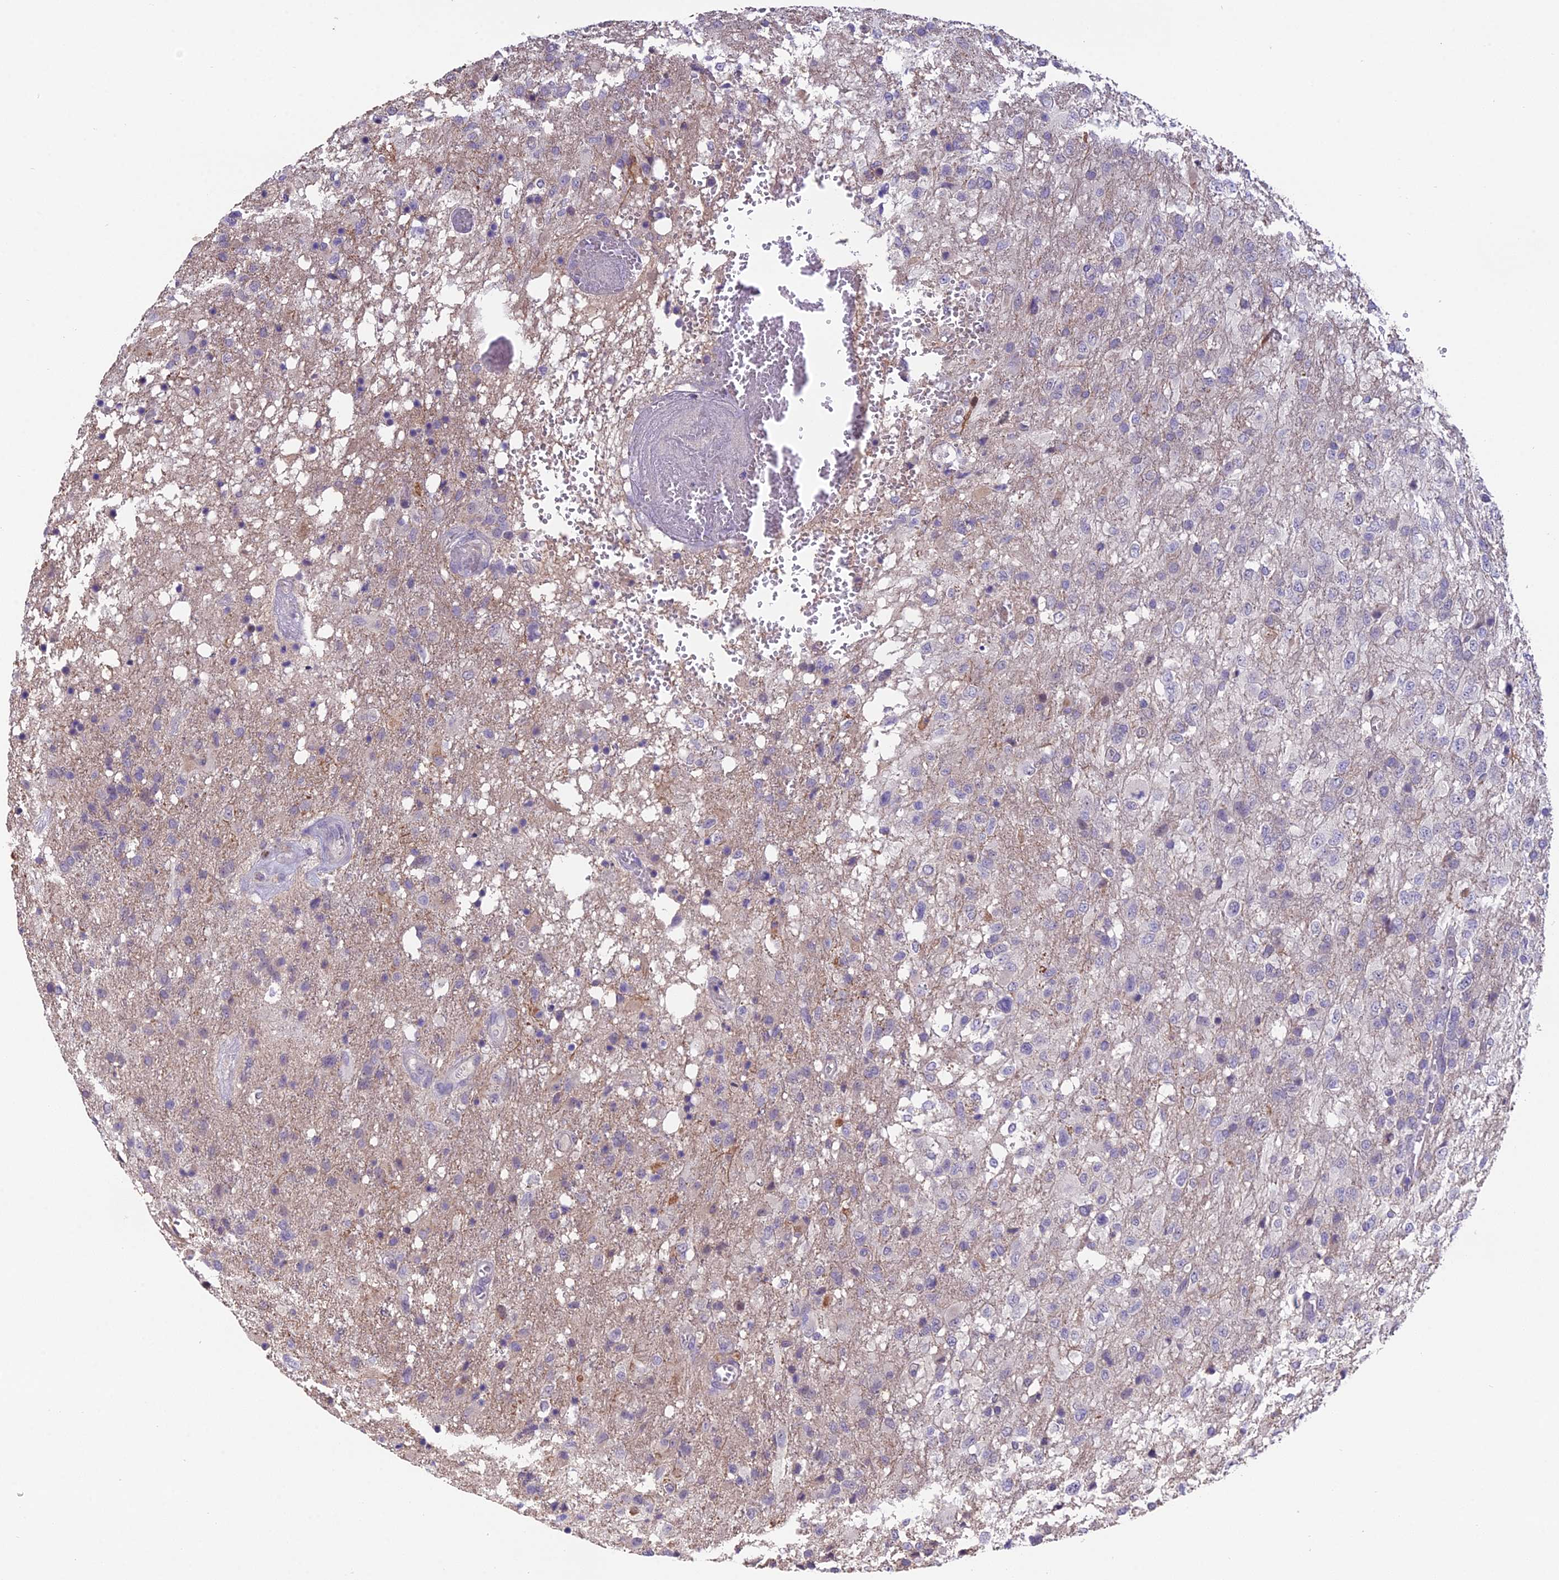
{"staining": {"intensity": "negative", "quantity": "none", "location": "none"}, "tissue": "glioma", "cell_type": "Tumor cells", "image_type": "cancer", "snomed": [{"axis": "morphology", "description": "Glioma, malignant, High grade"}, {"axis": "topography", "description": "Brain"}], "caption": "Immunohistochemistry micrograph of malignant glioma (high-grade) stained for a protein (brown), which demonstrates no positivity in tumor cells.", "gene": "PUS10", "patient": {"sex": "female", "age": 74}}